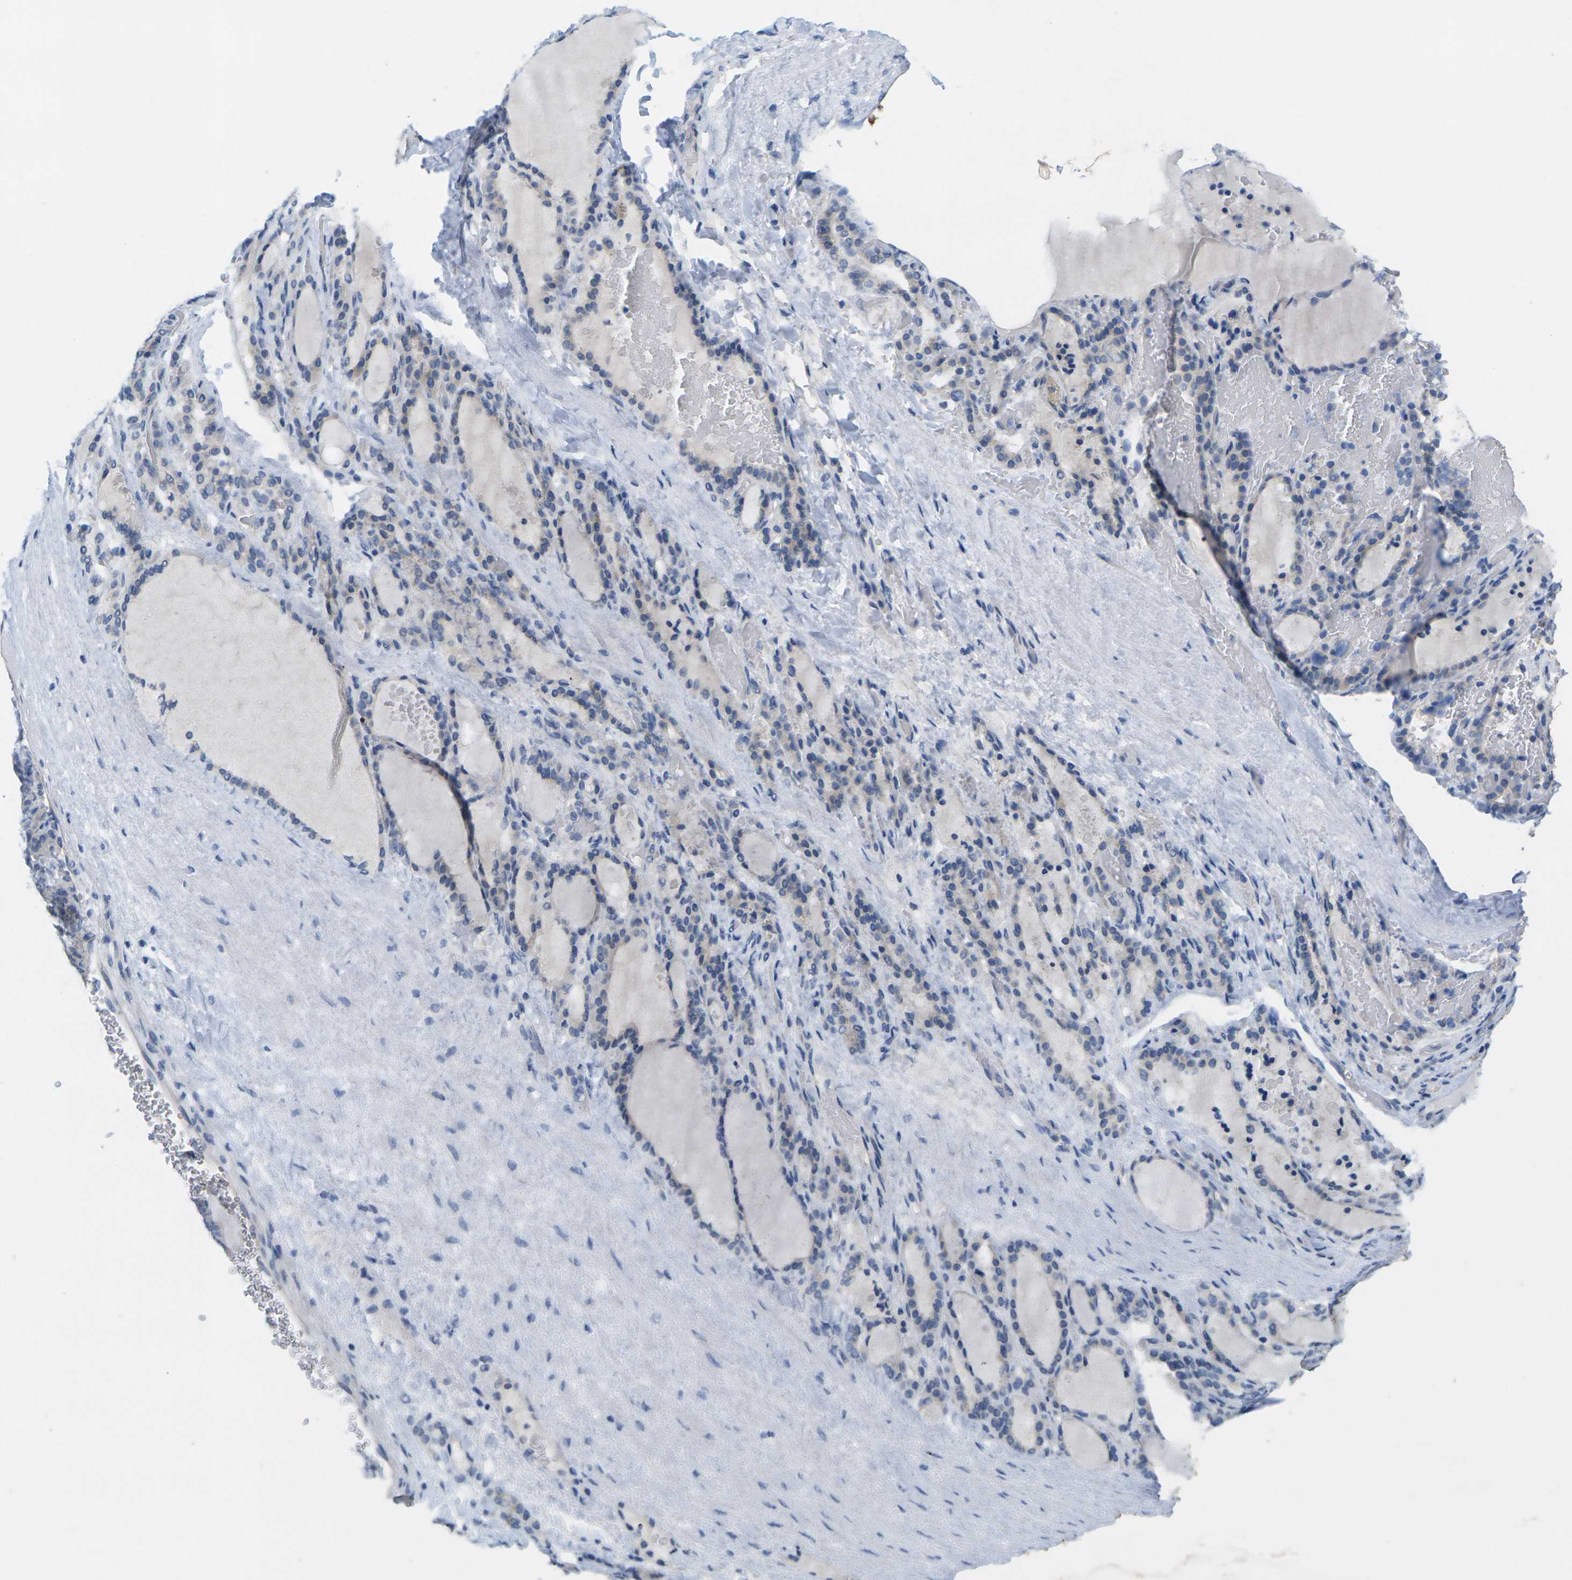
{"staining": {"intensity": "weak", "quantity": "<25%", "location": "cytoplasmic/membranous"}, "tissue": "thyroid gland", "cell_type": "Glandular cells", "image_type": "normal", "snomed": [{"axis": "morphology", "description": "Normal tissue, NOS"}, {"axis": "topography", "description": "Thyroid gland"}], "caption": "IHC image of normal thyroid gland: human thyroid gland stained with DAB (3,3'-diaminobenzidine) demonstrates no significant protein staining in glandular cells. (DAB (3,3'-diaminobenzidine) IHC, high magnification).", "gene": "TNNI3", "patient": {"sex": "female", "age": 28}}